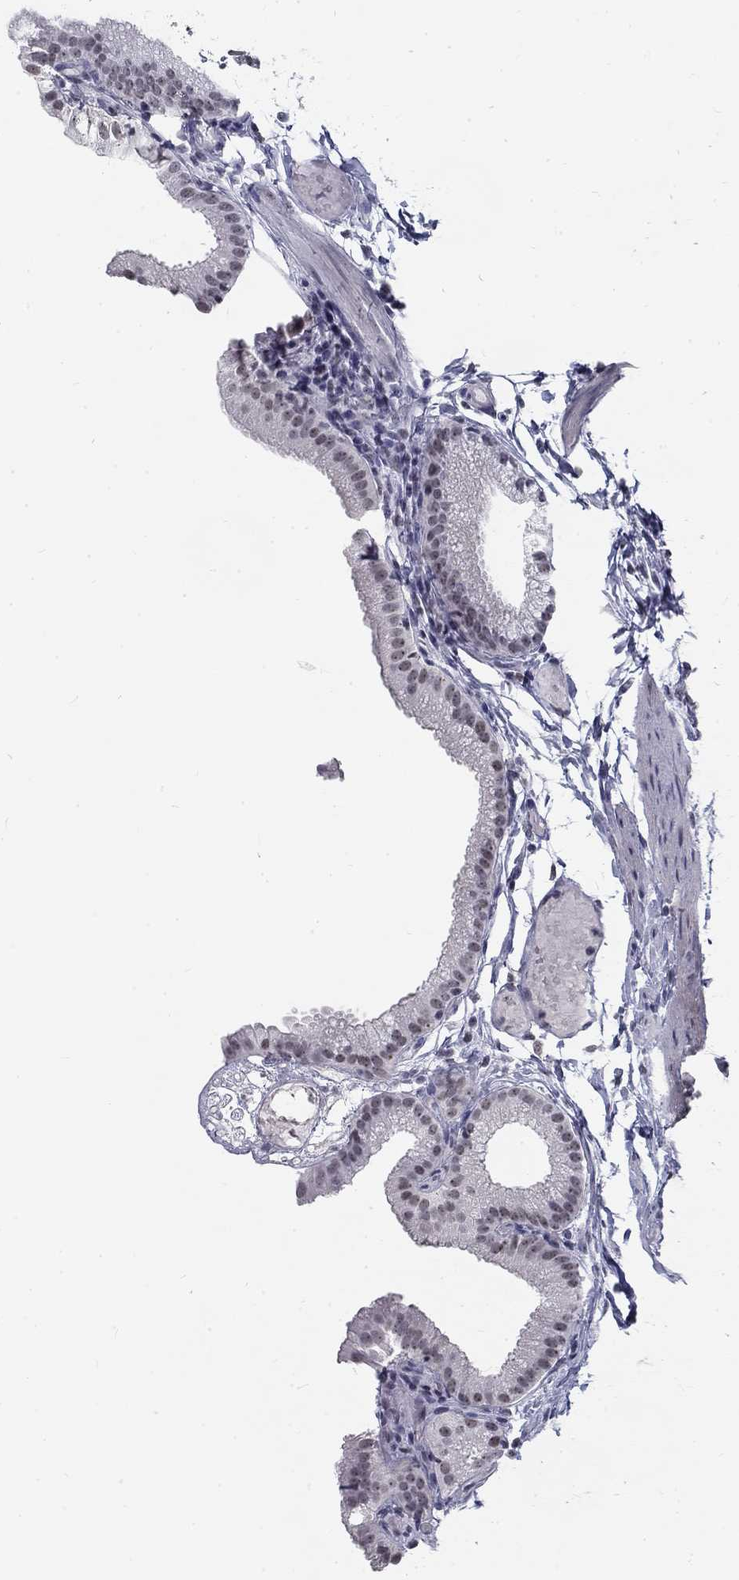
{"staining": {"intensity": "weak", "quantity": "<25%", "location": "nuclear"}, "tissue": "gallbladder", "cell_type": "Glandular cells", "image_type": "normal", "snomed": [{"axis": "morphology", "description": "Normal tissue, NOS"}, {"axis": "topography", "description": "Gallbladder"}], "caption": "High power microscopy histopathology image of an immunohistochemistry (IHC) image of normal gallbladder, revealing no significant positivity in glandular cells.", "gene": "SNORC", "patient": {"sex": "female", "age": 45}}